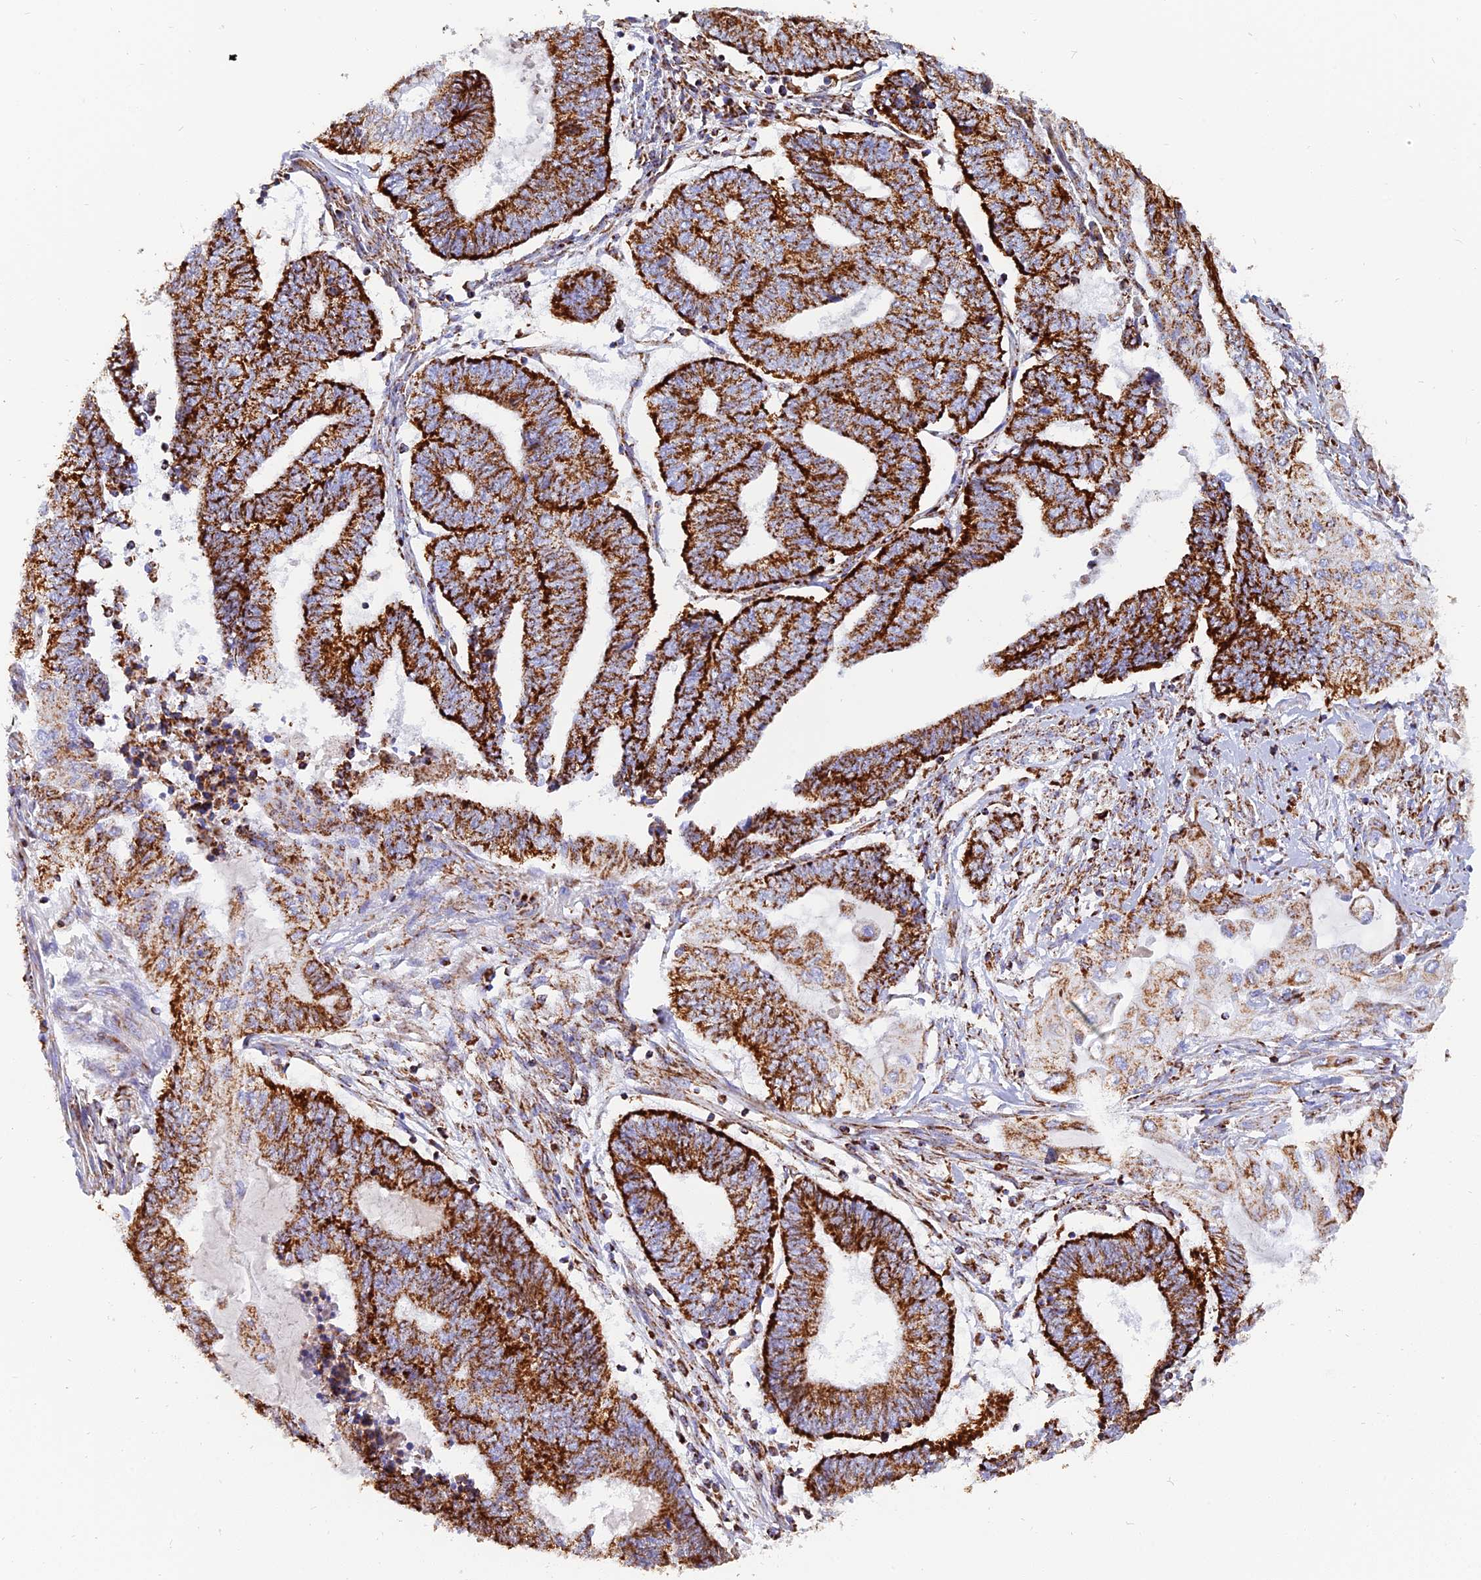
{"staining": {"intensity": "strong", "quantity": ">75%", "location": "cytoplasmic/membranous"}, "tissue": "endometrial cancer", "cell_type": "Tumor cells", "image_type": "cancer", "snomed": [{"axis": "morphology", "description": "Adenocarcinoma, NOS"}, {"axis": "topography", "description": "Uterus"}, {"axis": "topography", "description": "Endometrium"}], "caption": "Adenocarcinoma (endometrial) tissue shows strong cytoplasmic/membranous expression in approximately >75% of tumor cells, visualized by immunohistochemistry.", "gene": "NDUFB6", "patient": {"sex": "female", "age": 70}}